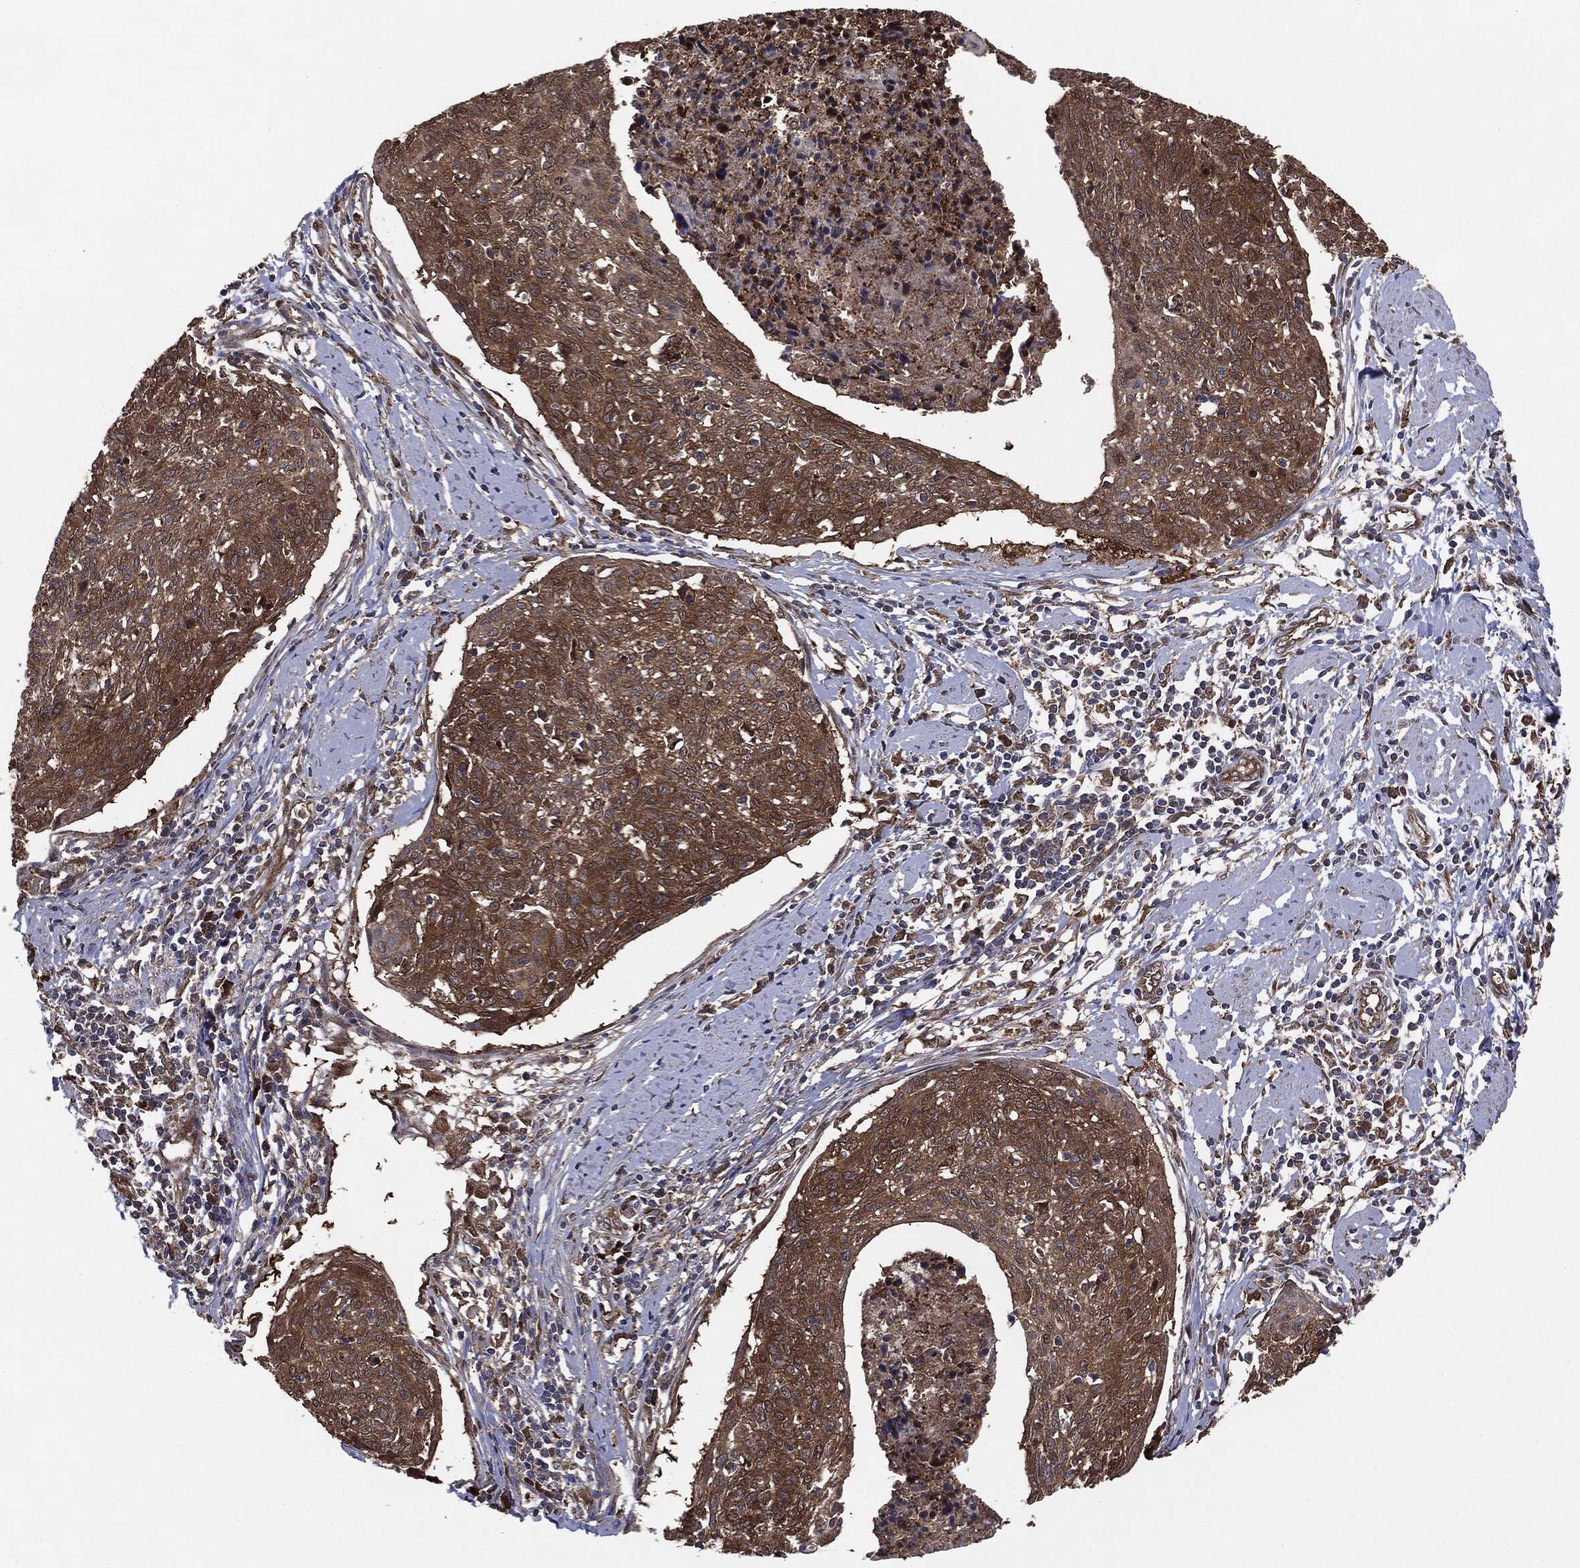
{"staining": {"intensity": "strong", "quantity": ">75%", "location": "cytoplasmic/membranous"}, "tissue": "cervical cancer", "cell_type": "Tumor cells", "image_type": "cancer", "snomed": [{"axis": "morphology", "description": "Squamous cell carcinoma, NOS"}, {"axis": "topography", "description": "Cervix"}], "caption": "Protein staining by immunohistochemistry (IHC) shows strong cytoplasmic/membranous positivity in approximately >75% of tumor cells in squamous cell carcinoma (cervical). The protein of interest is shown in brown color, while the nuclei are stained blue.", "gene": "NME1", "patient": {"sex": "female", "age": 49}}